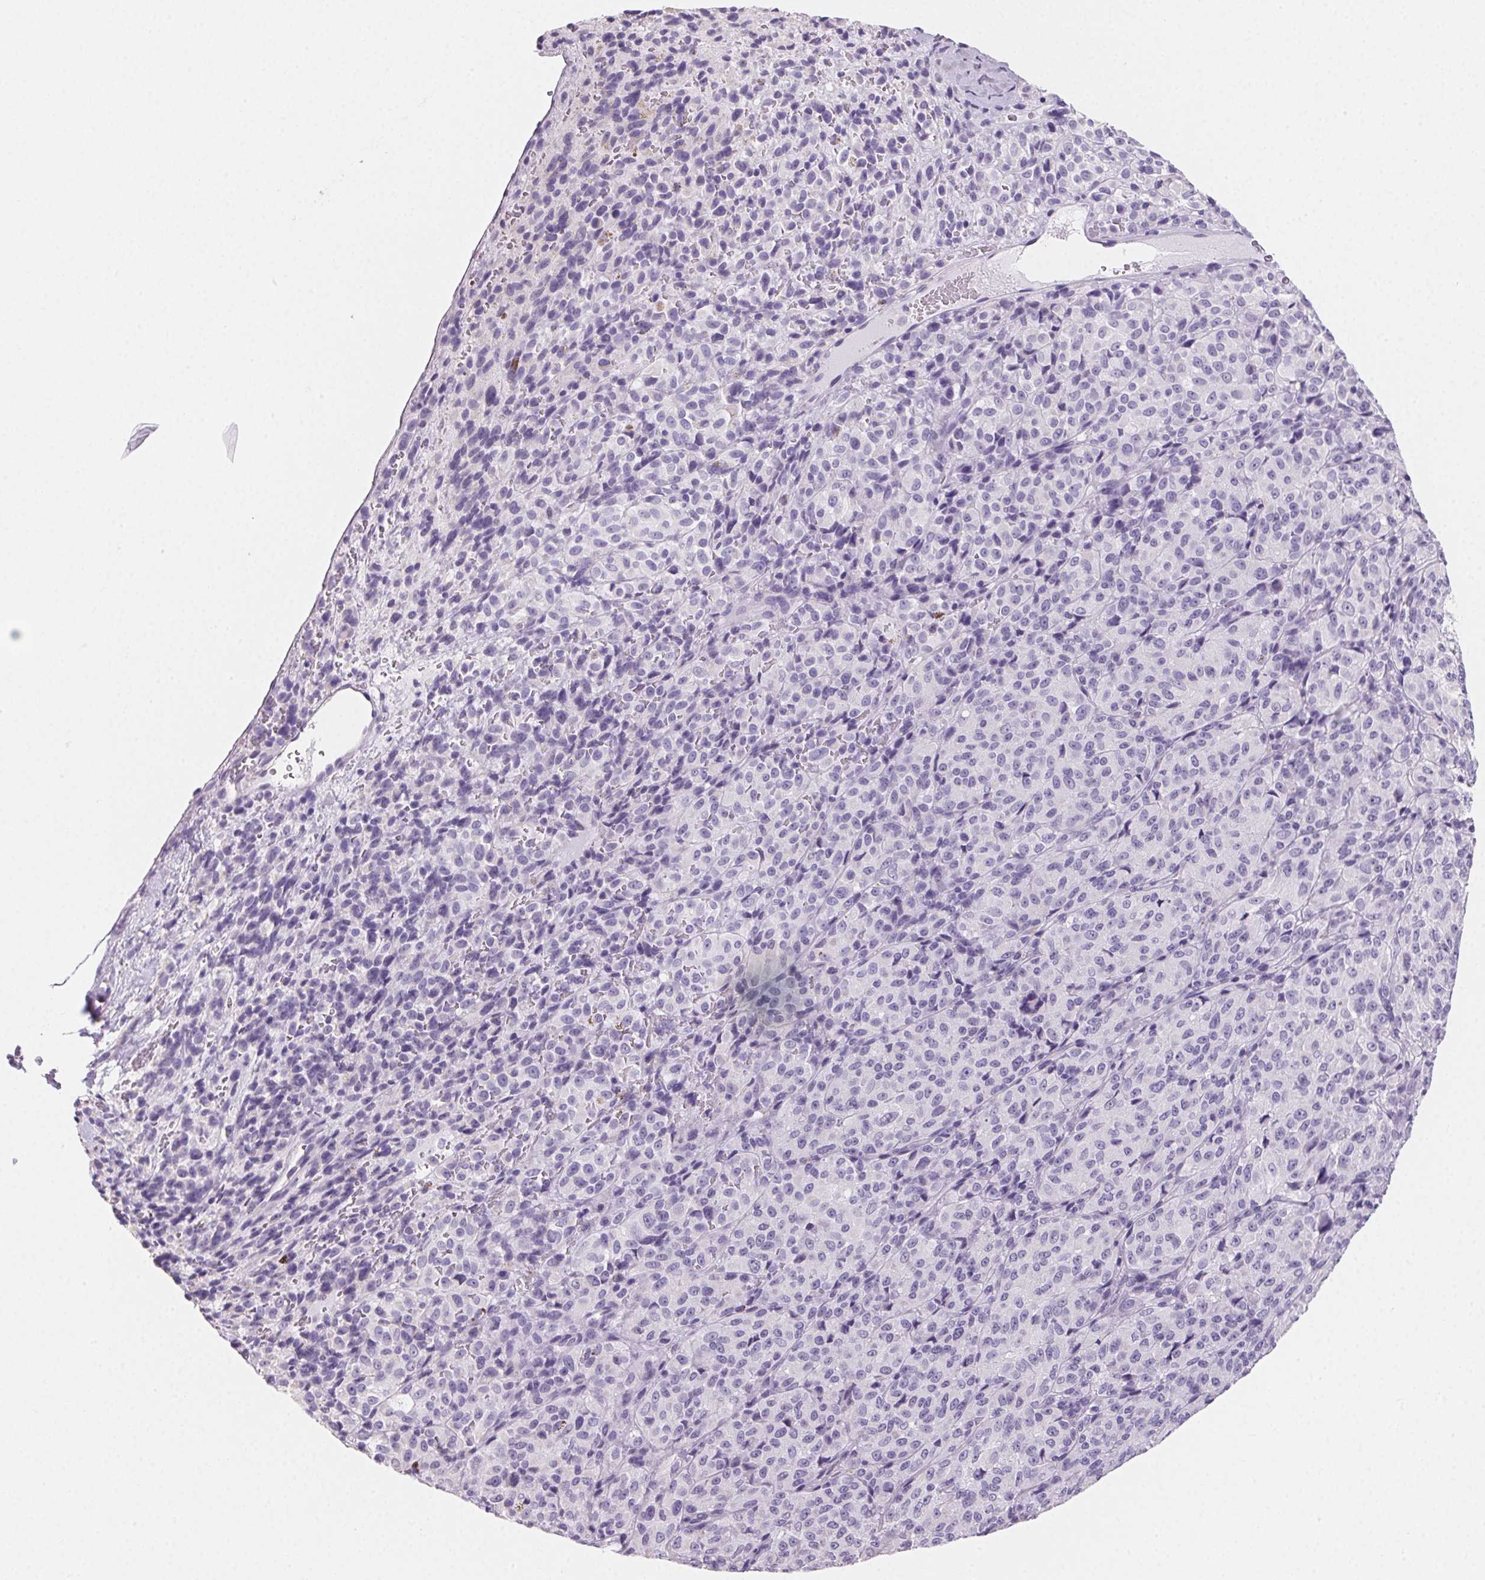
{"staining": {"intensity": "negative", "quantity": "none", "location": "none"}, "tissue": "melanoma", "cell_type": "Tumor cells", "image_type": "cancer", "snomed": [{"axis": "morphology", "description": "Malignant melanoma, Metastatic site"}, {"axis": "topography", "description": "Brain"}], "caption": "Micrograph shows no significant protein expression in tumor cells of malignant melanoma (metastatic site).", "gene": "PRSS3", "patient": {"sex": "female", "age": 56}}